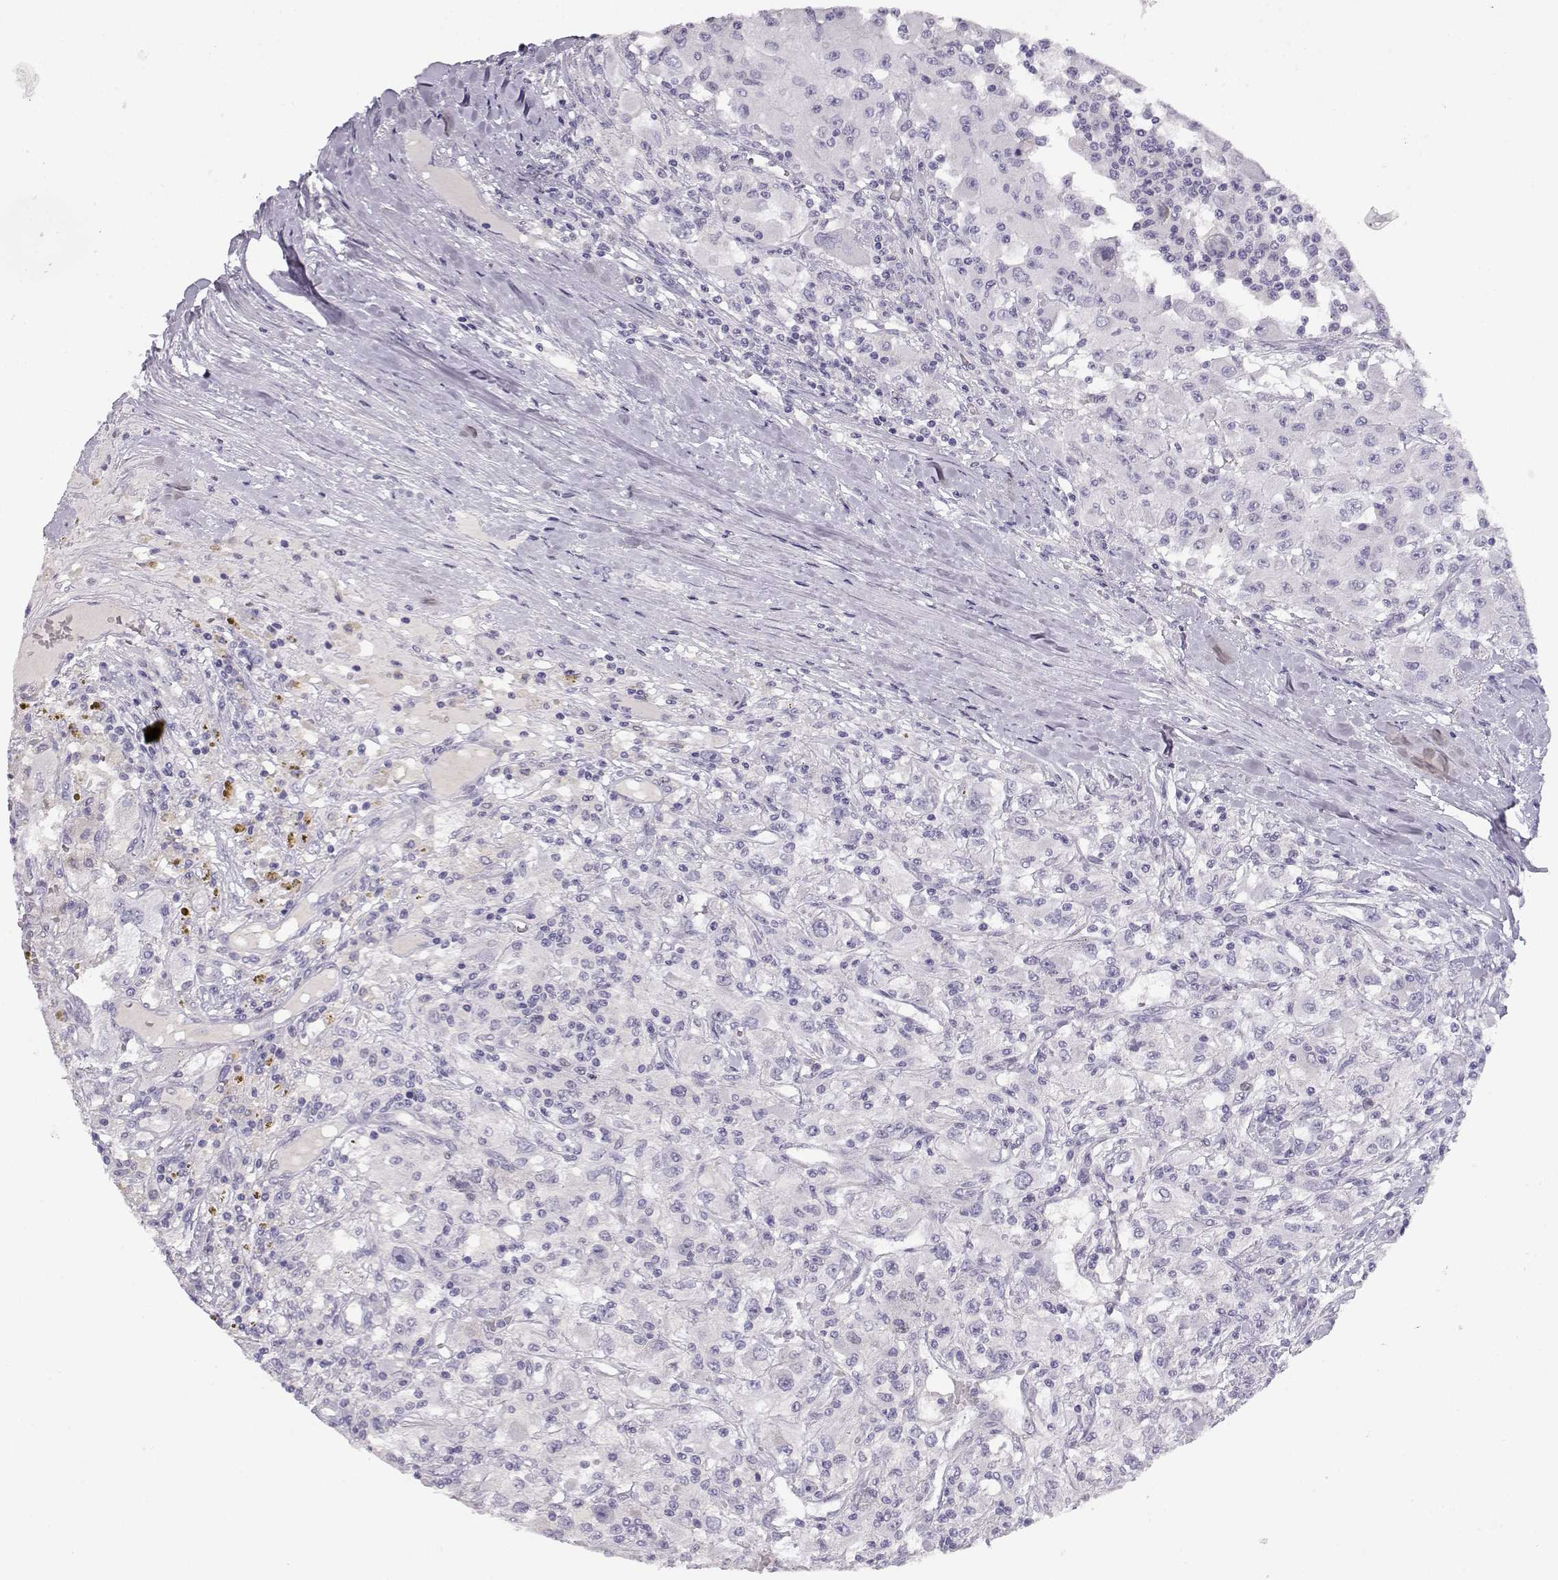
{"staining": {"intensity": "negative", "quantity": "none", "location": "none"}, "tissue": "renal cancer", "cell_type": "Tumor cells", "image_type": "cancer", "snomed": [{"axis": "morphology", "description": "Adenocarcinoma, NOS"}, {"axis": "topography", "description": "Kidney"}], "caption": "Immunohistochemistry of human renal cancer (adenocarcinoma) exhibits no staining in tumor cells.", "gene": "OPN5", "patient": {"sex": "female", "age": 67}}